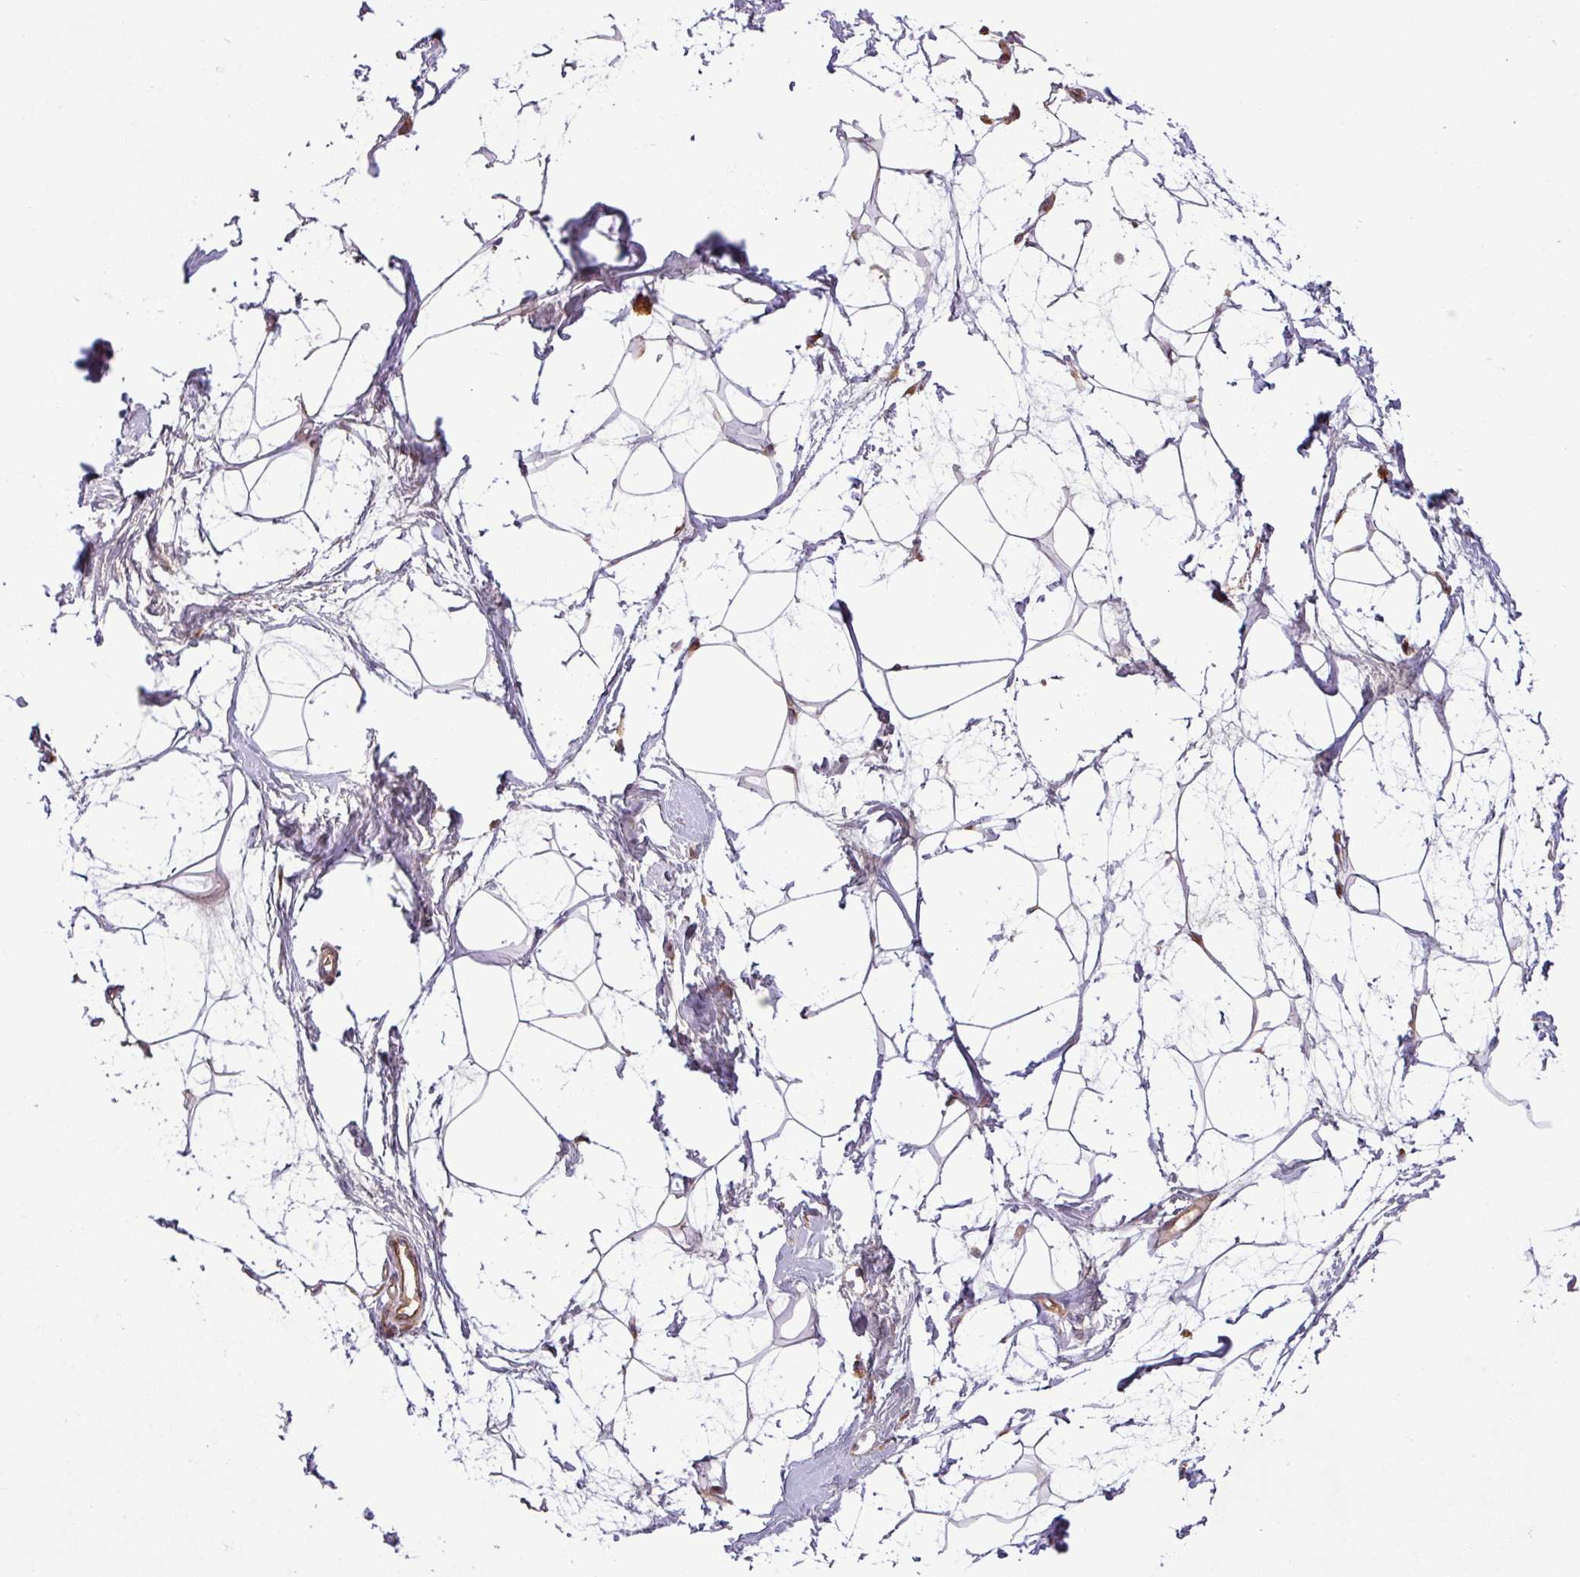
{"staining": {"intensity": "negative", "quantity": "none", "location": "none"}, "tissue": "breast", "cell_type": "Adipocytes", "image_type": "normal", "snomed": [{"axis": "morphology", "description": "Normal tissue, NOS"}, {"axis": "topography", "description": "Breast"}], "caption": "Histopathology image shows no significant protein staining in adipocytes of unremarkable breast. (DAB immunohistochemistry, high magnification).", "gene": "ART1", "patient": {"sex": "female", "age": 45}}